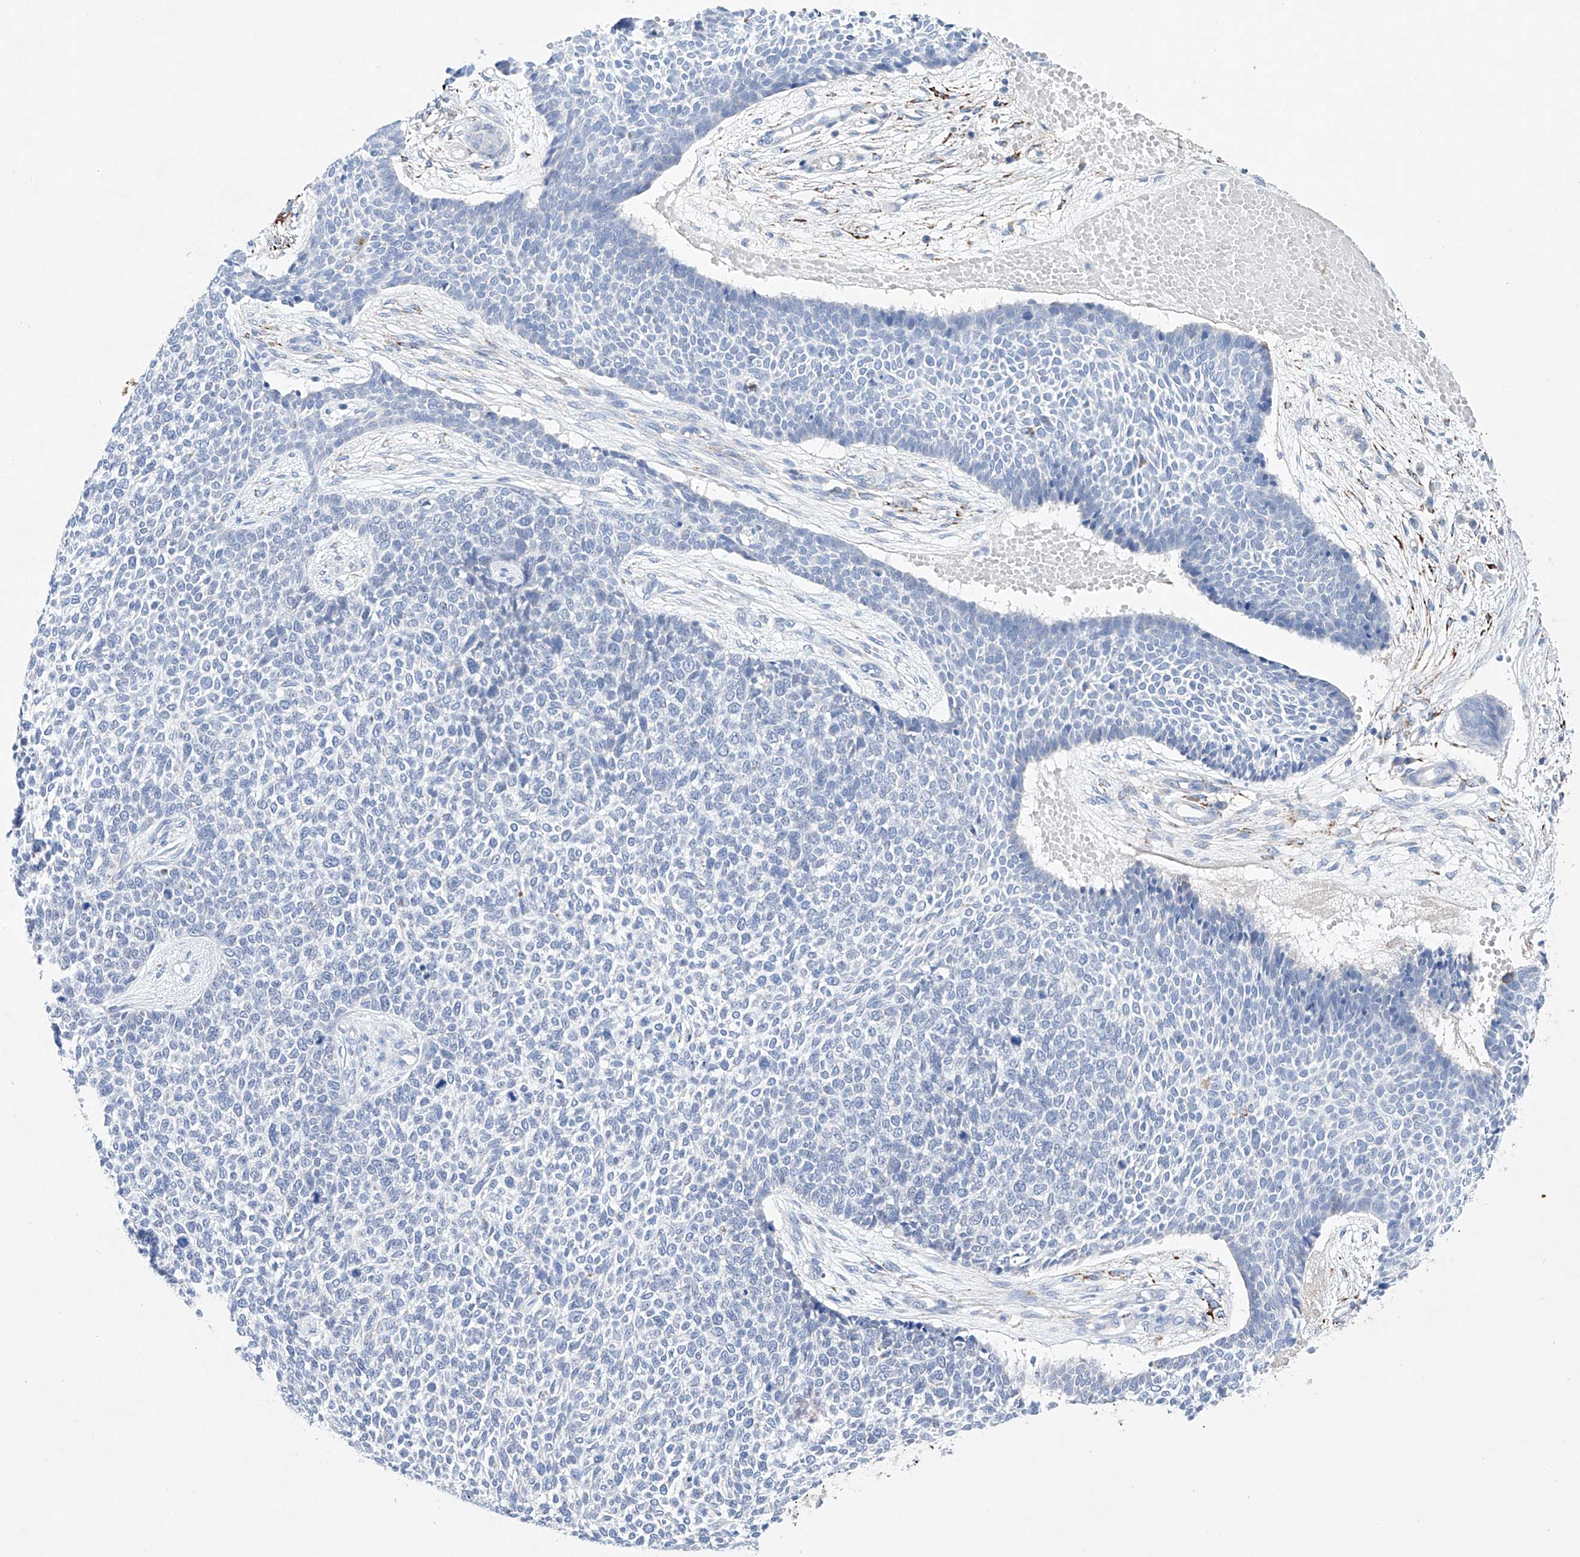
{"staining": {"intensity": "negative", "quantity": "none", "location": "none"}, "tissue": "skin cancer", "cell_type": "Tumor cells", "image_type": "cancer", "snomed": [{"axis": "morphology", "description": "Basal cell carcinoma"}, {"axis": "topography", "description": "Skin"}], "caption": "Skin cancer (basal cell carcinoma) was stained to show a protein in brown. There is no significant expression in tumor cells.", "gene": "NRROS", "patient": {"sex": "female", "age": 84}}